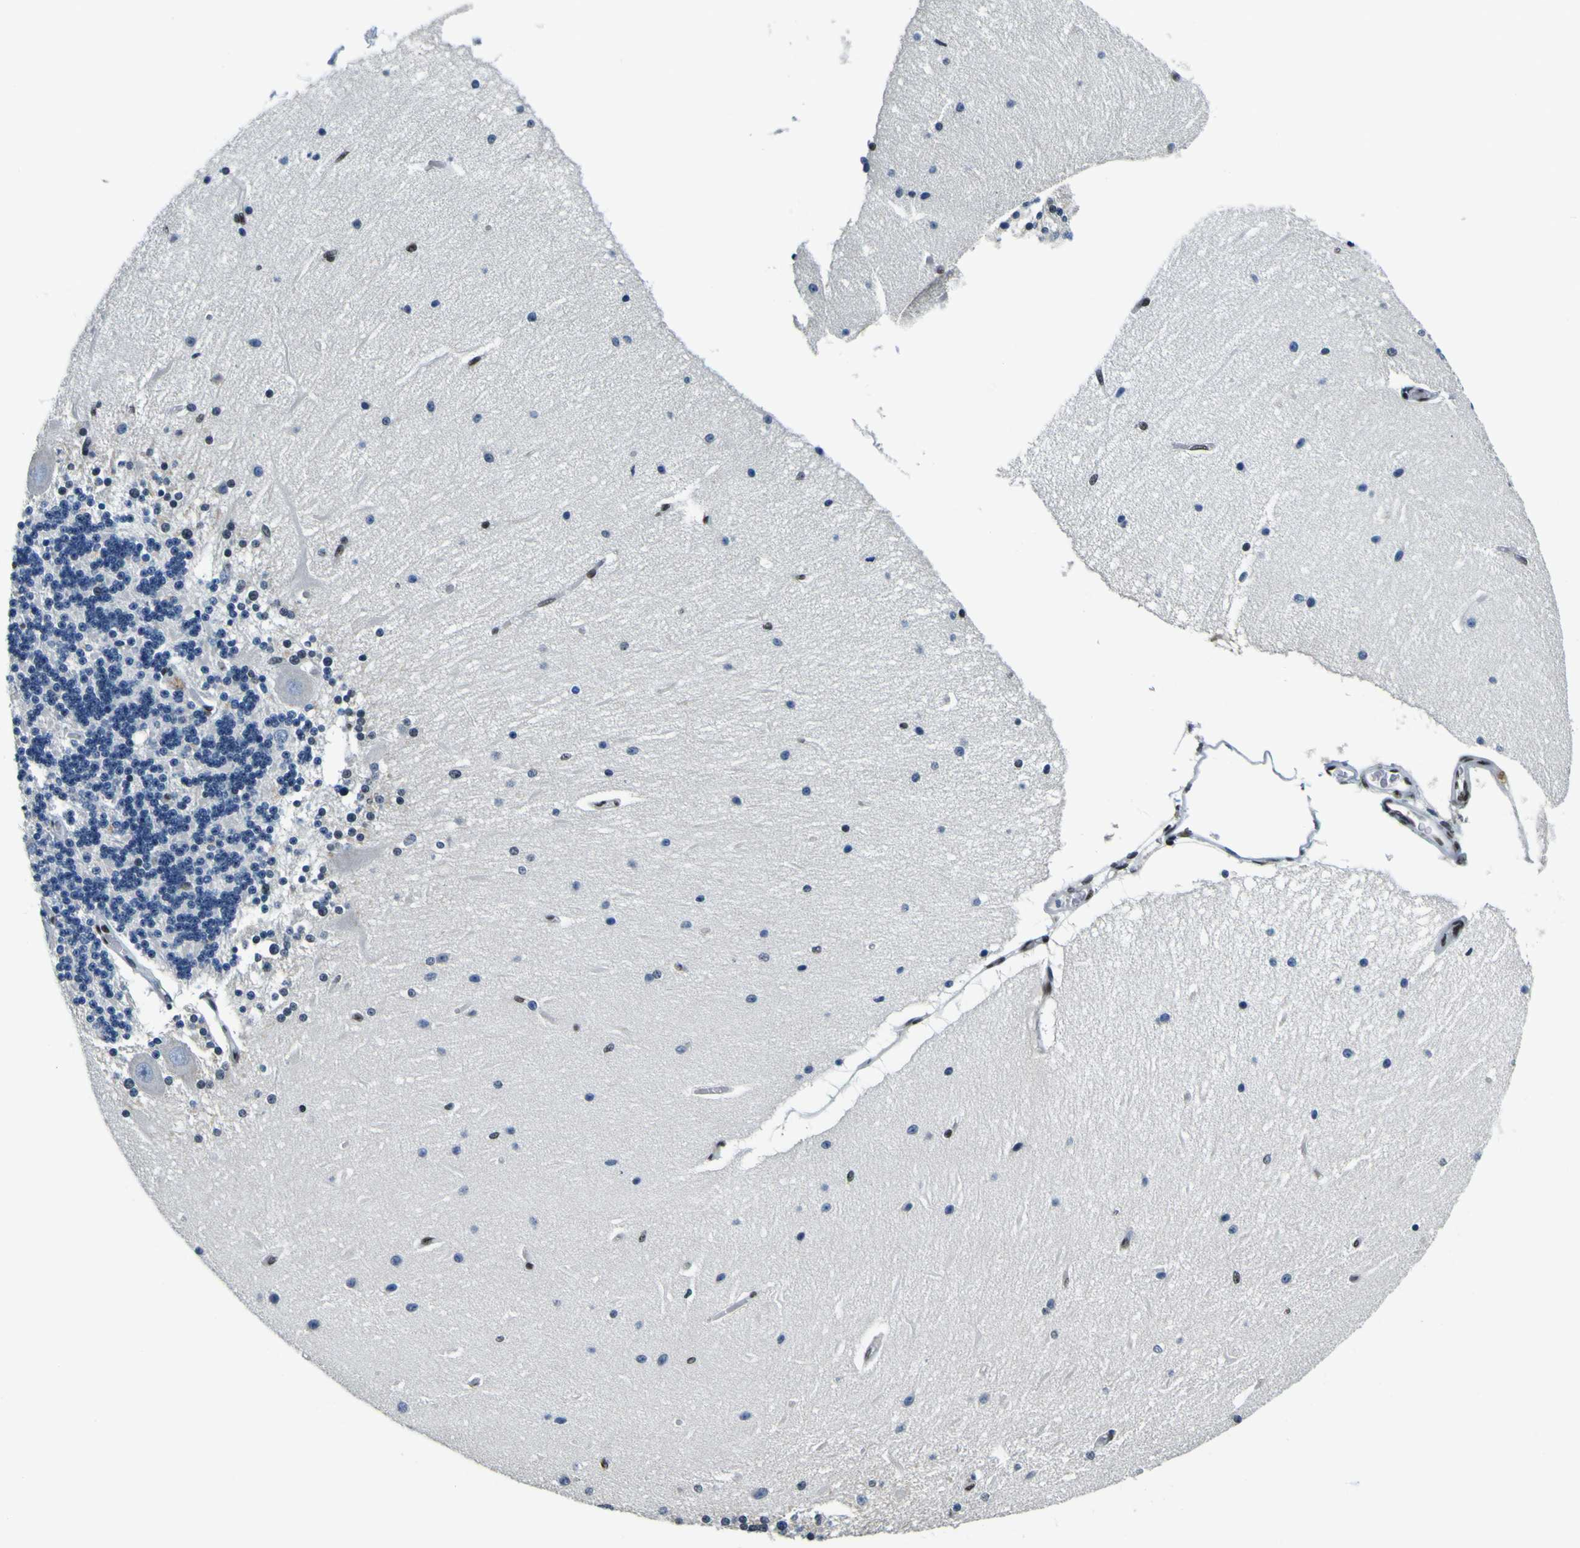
{"staining": {"intensity": "weak", "quantity": "<25%", "location": "nuclear"}, "tissue": "cerebellum", "cell_type": "Cells in granular layer", "image_type": "normal", "snomed": [{"axis": "morphology", "description": "Normal tissue, NOS"}, {"axis": "topography", "description": "Cerebellum"}], "caption": "High magnification brightfield microscopy of normal cerebellum stained with DAB (3,3'-diaminobenzidine) (brown) and counterstained with hematoxylin (blue): cells in granular layer show no significant positivity. (Stains: DAB (3,3'-diaminobenzidine) immunohistochemistry with hematoxylin counter stain, Microscopy: brightfield microscopy at high magnification).", "gene": "SP1", "patient": {"sex": "female", "age": 54}}